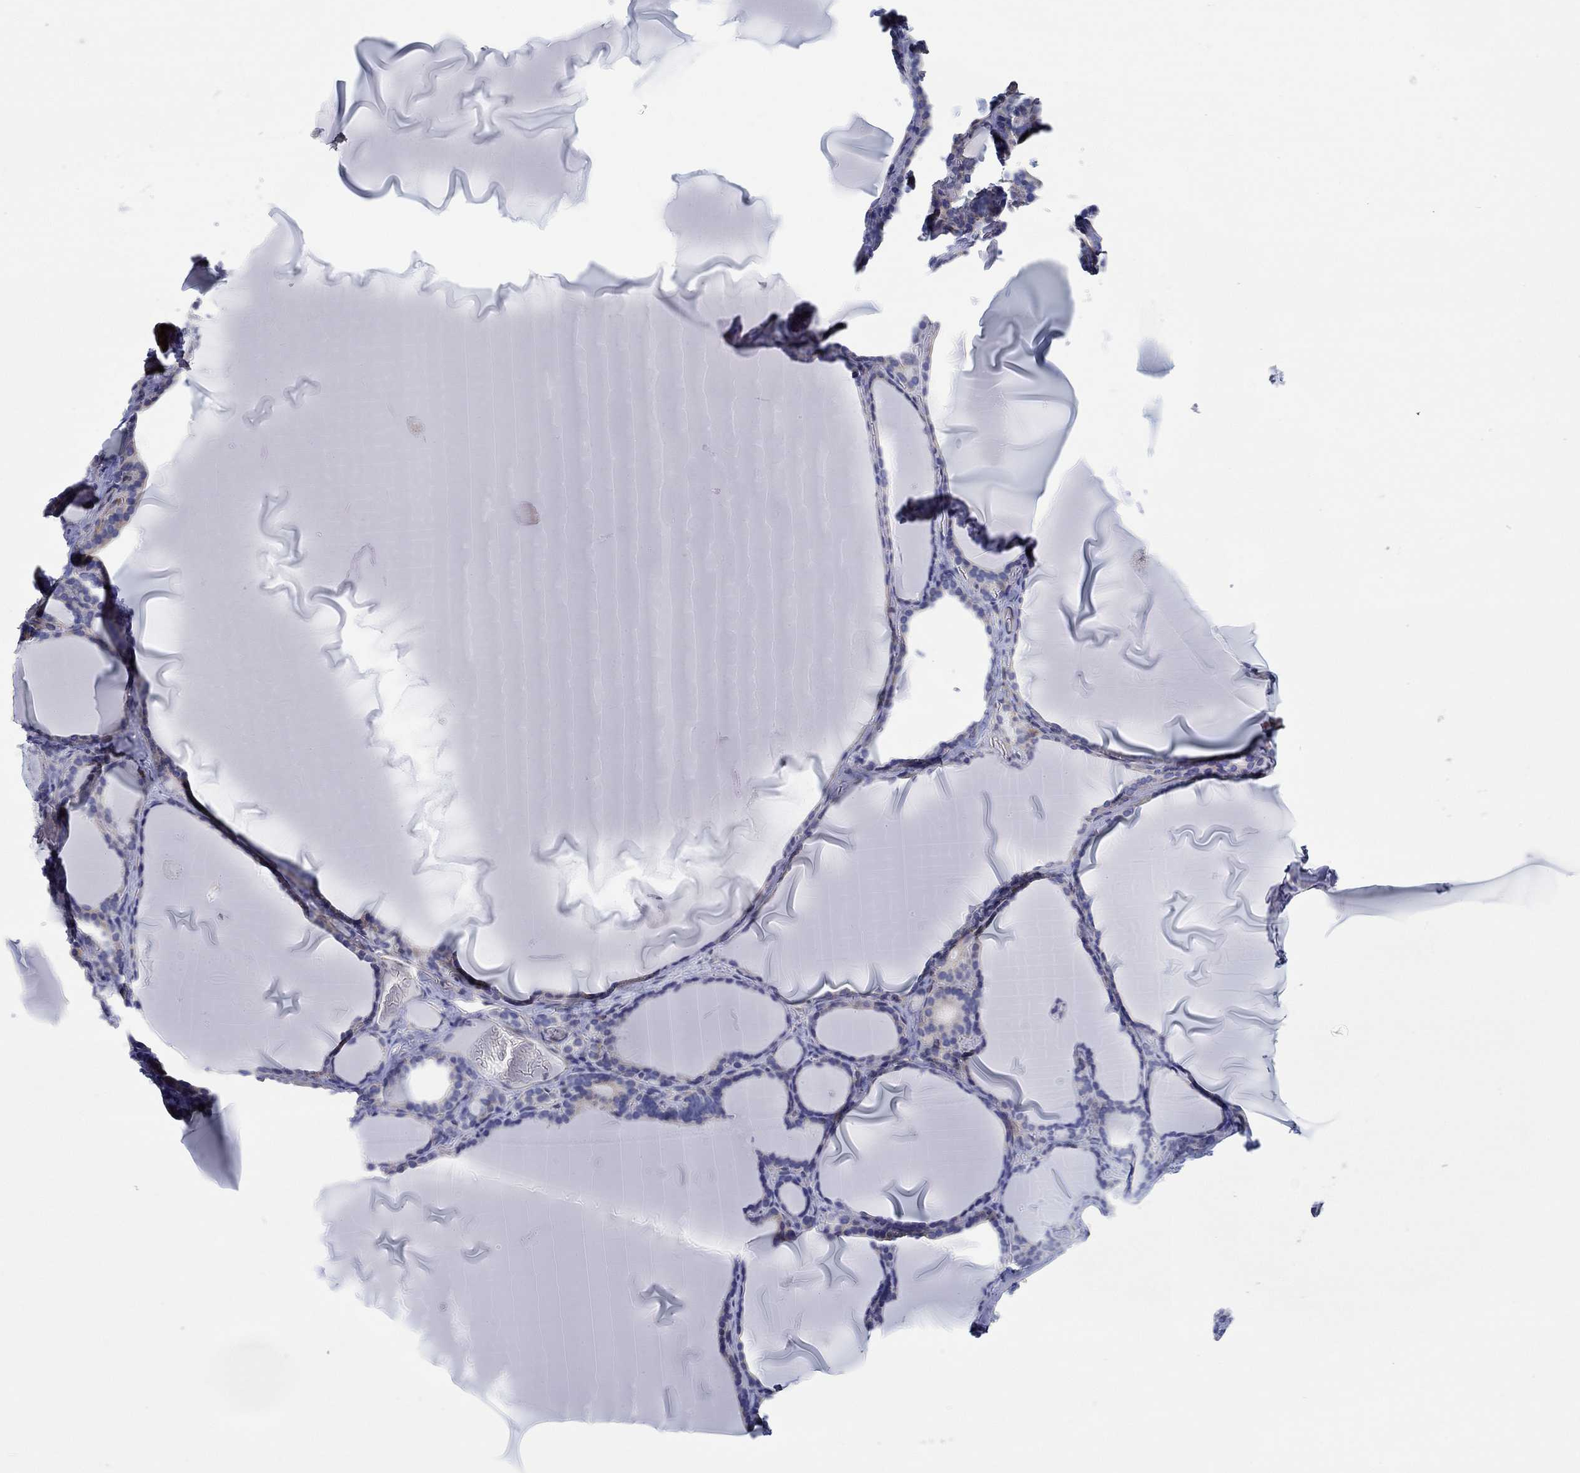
{"staining": {"intensity": "negative", "quantity": "none", "location": "none"}, "tissue": "thyroid gland", "cell_type": "Glandular cells", "image_type": "normal", "snomed": [{"axis": "morphology", "description": "Normal tissue, NOS"}, {"axis": "morphology", "description": "Hyperplasia, NOS"}, {"axis": "topography", "description": "Thyroid gland"}], "caption": "The micrograph reveals no staining of glandular cells in normal thyroid gland.", "gene": "FMN1", "patient": {"sex": "female", "age": 27}}